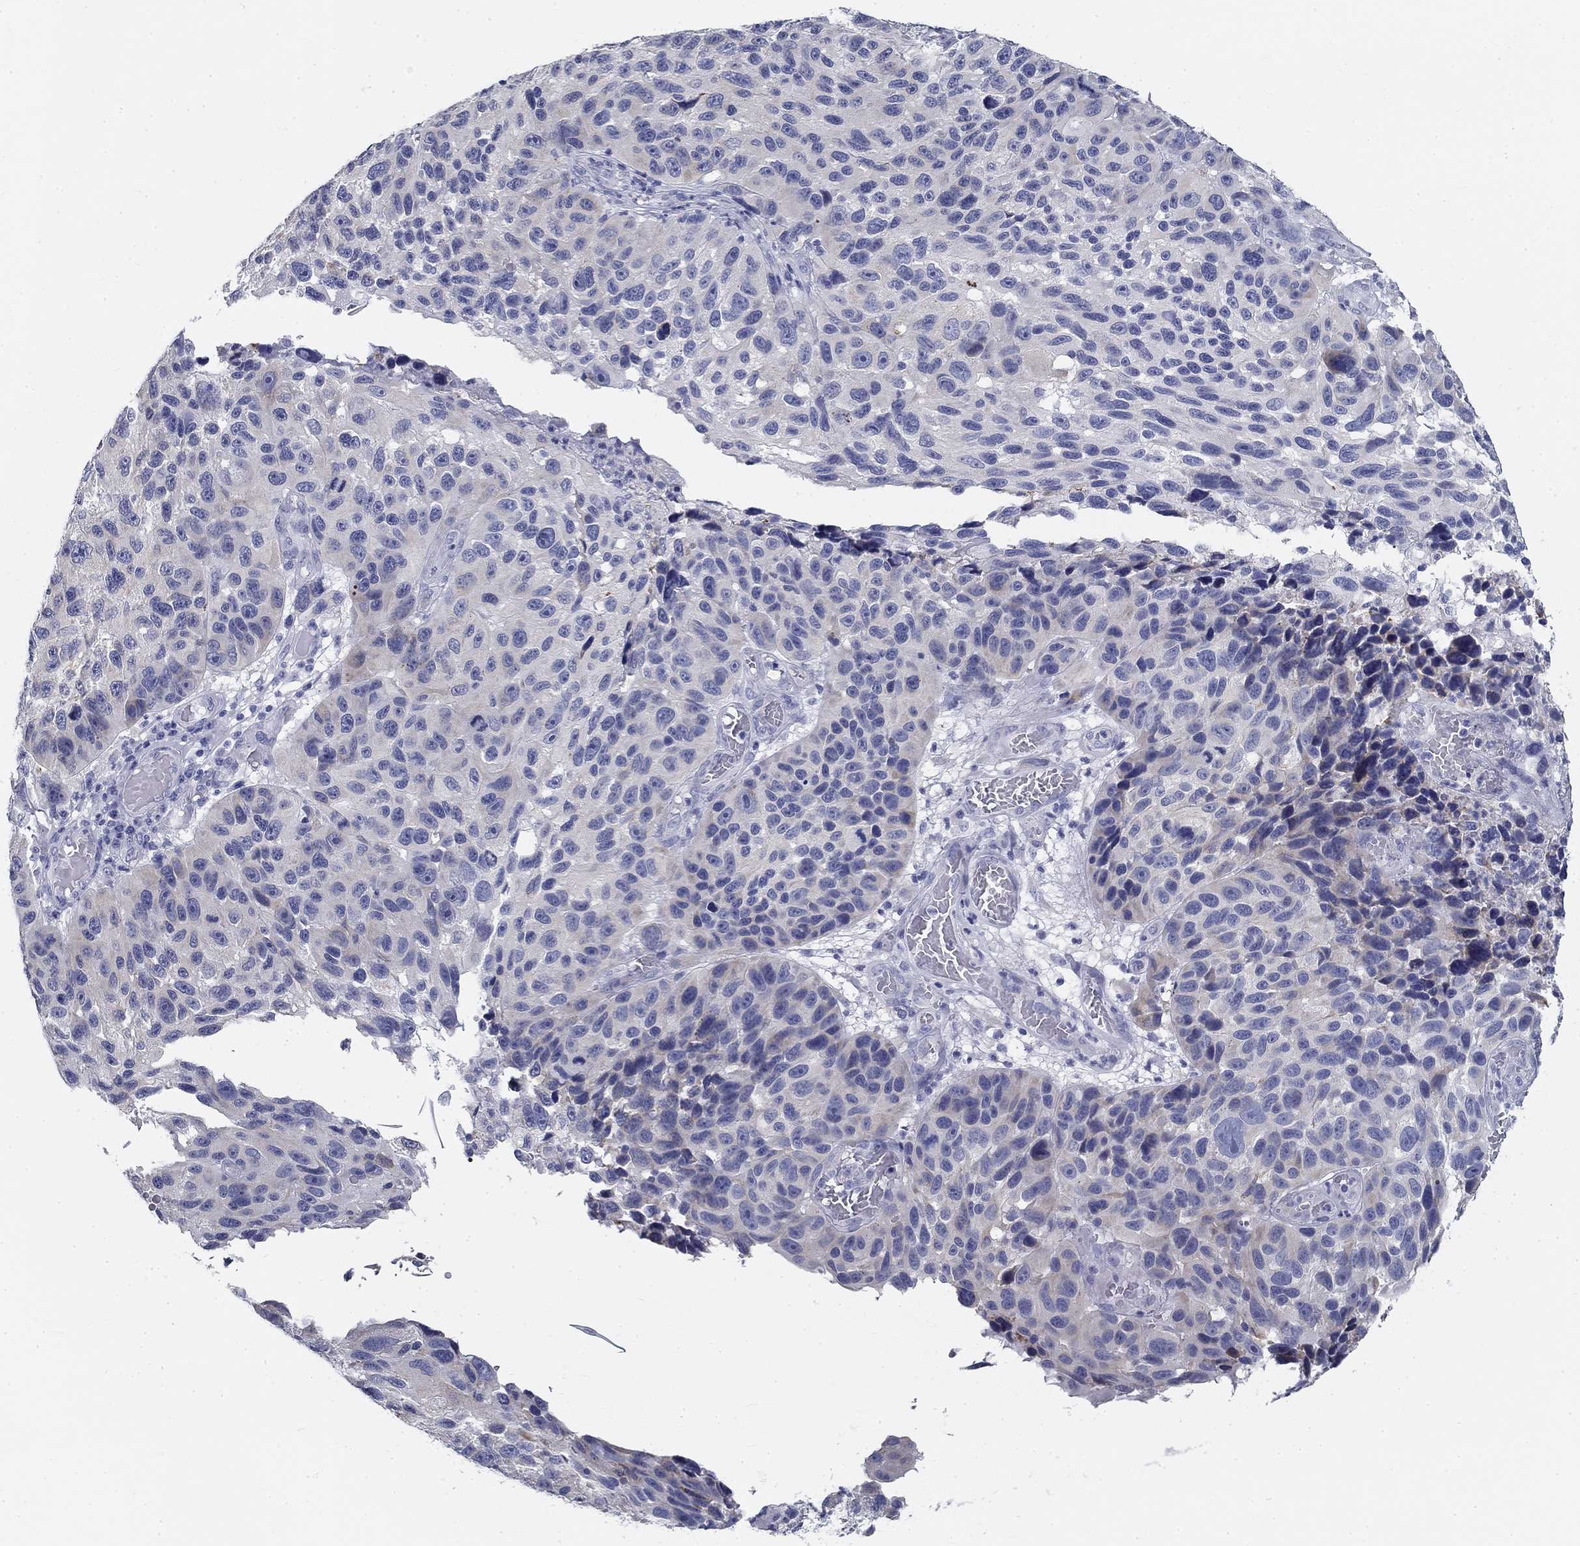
{"staining": {"intensity": "negative", "quantity": "none", "location": "none"}, "tissue": "melanoma", "cell_type": "Tumor cells", "image_type": "cancer", "snomed": [{"axis": "morphology", "description": "Malignant melanoma, NOS"}, {"axis": "topography", "description": "Skin"}], "caption": "This is an immunohistochemistry image of human melanoma. There is no expression in tumor cells.", "gene": "GALNTL5", "patient": {"sex": "male", "age": 53}}